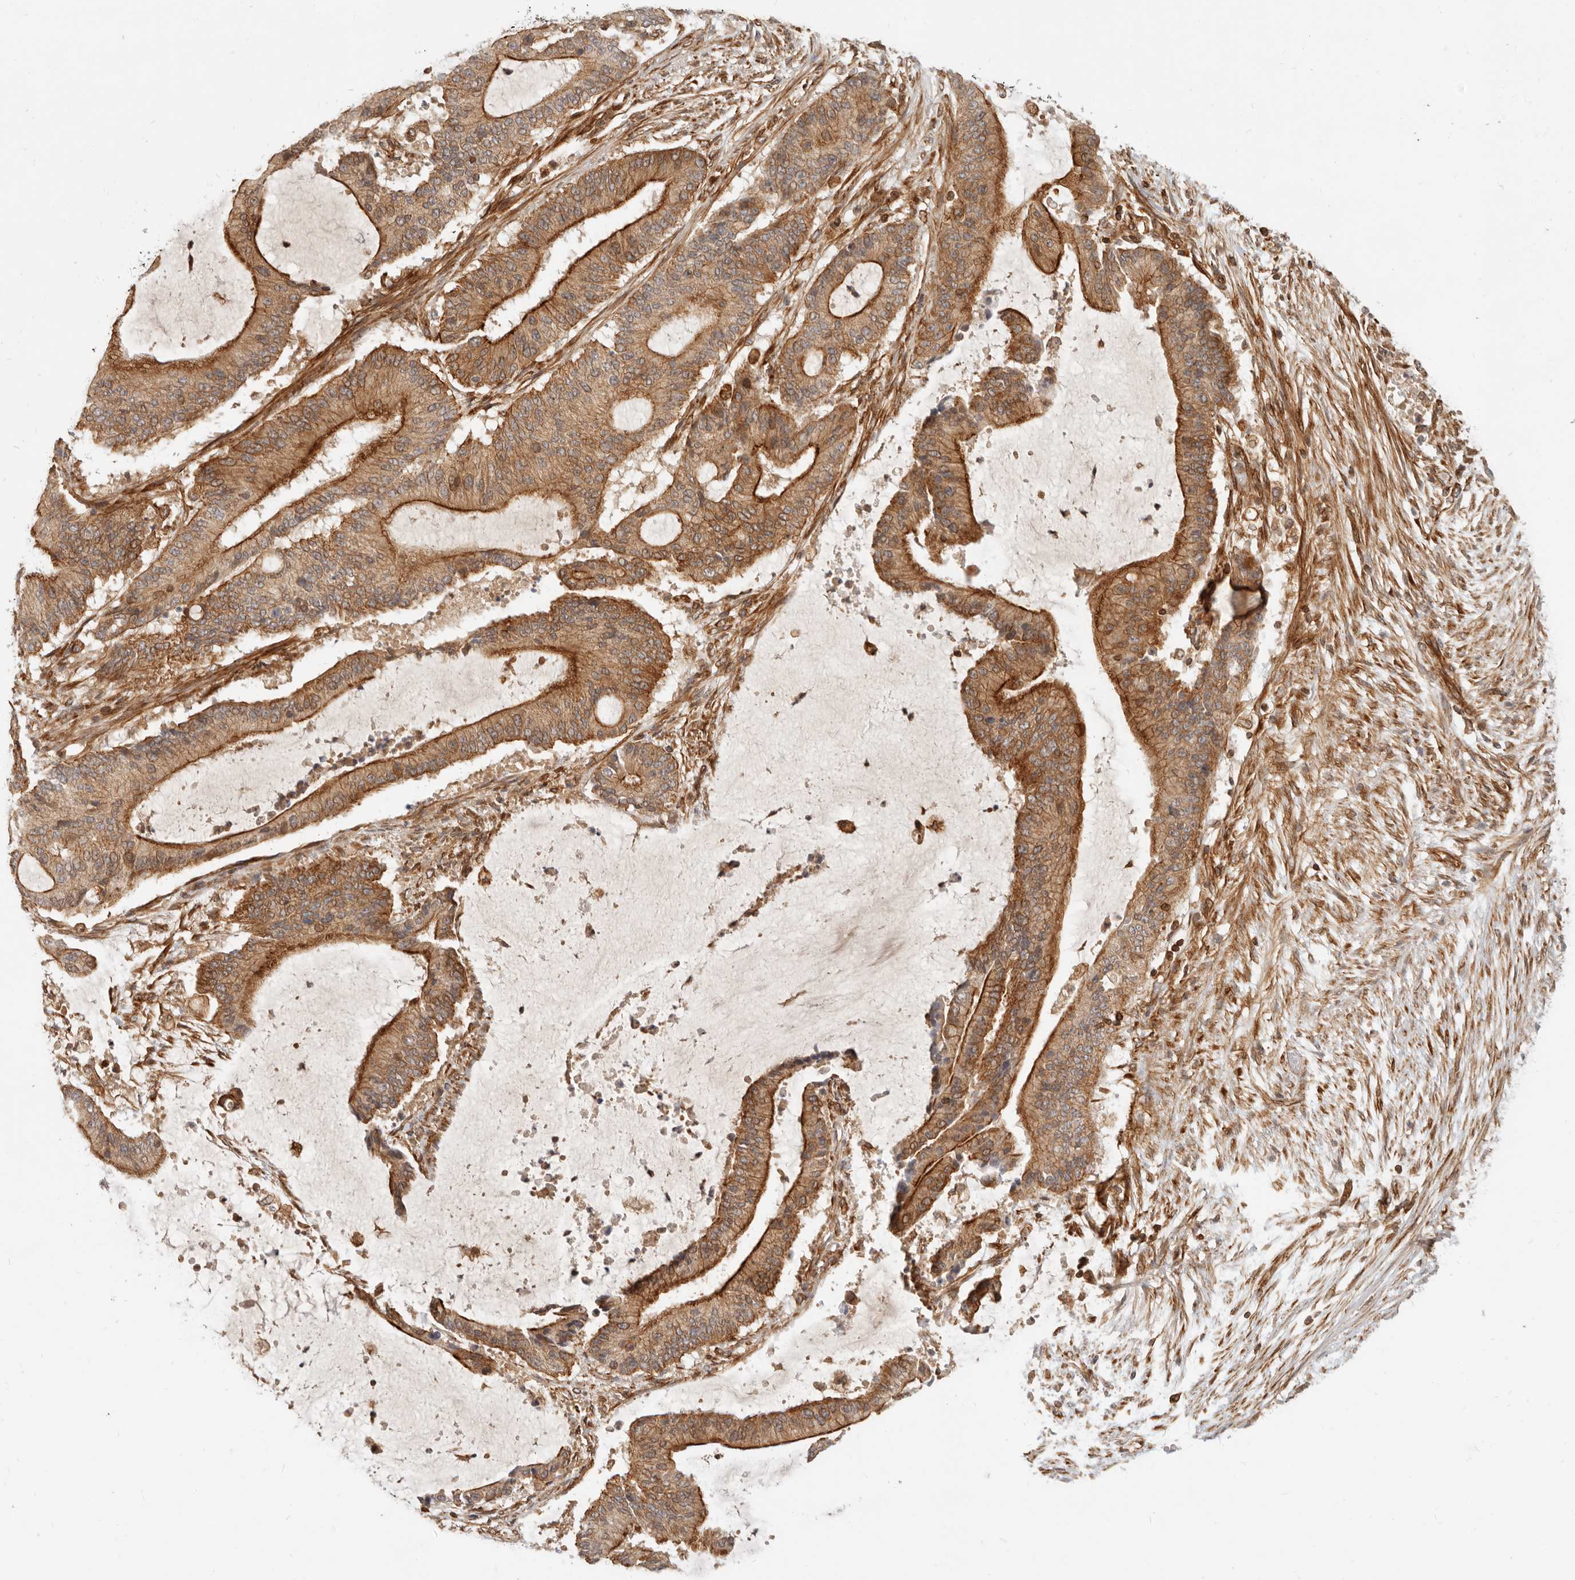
{"staining": {"intensity": "moderate", "quantity": ">75%", "location": "cytoplasmic/membranous"}, "tissue": "liver cancer", "cell_type": "Tumor cells", "image_type": "cancer", "snomed": [{"axis": "morphology", "description": "Normal tissue, NOS"}, {"axis": "morphology", "description": "Cholangiocarcinoma"}, {"axis": "topography", "description": "Liver"}, {"axis": "topography", "description": "Peripheral nerve tissue"}], "caption": "Immunohistochemical staining of human liver cancer exhibits medium levels of moderate cytoplasmic/membranous staining in about >75% of tumor cells.", "gene": "UFSP1", "patient": {"sex": "female", "age": 73}}